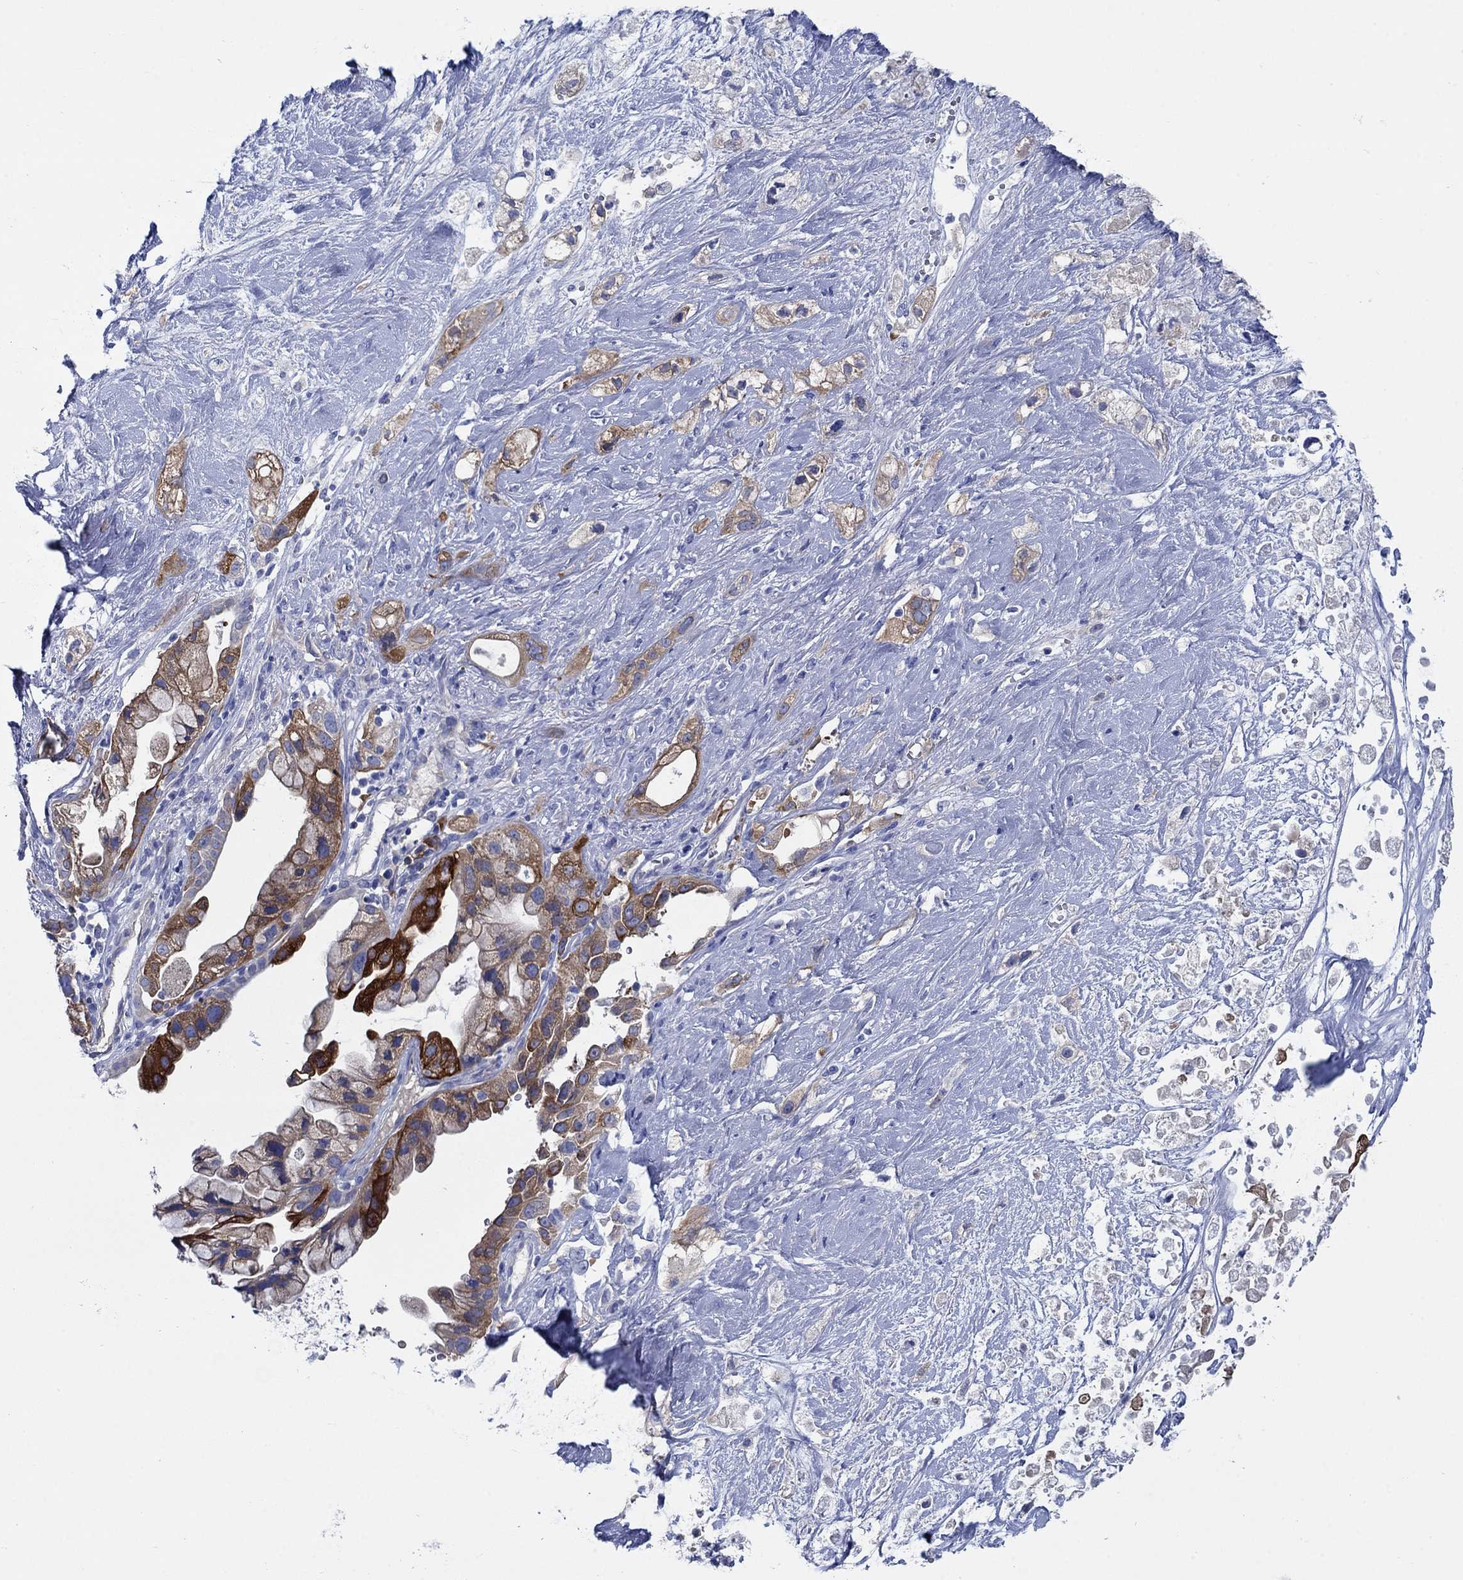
{"staining": {"intensity": "strong", "quantity": "<25%", "location": "cytoplasmic/membranous"}, "tissue": "pancreatic cancer", "cell_type": "Tumor cells", "image_type": "cancer", "snomed": [{"axis": "morphology", "description": "Adenocarcinoma, NOS"}, {"axis": "topography", "description": "Pancreas"}], "caption": "Pancreatic adenocarcinoma tissue exhibits strong cytoplasmic/membranous staining in about <25% of tumor cells", "gene": "TRIM16", "patient": {"sex": "male", "age": 44}}